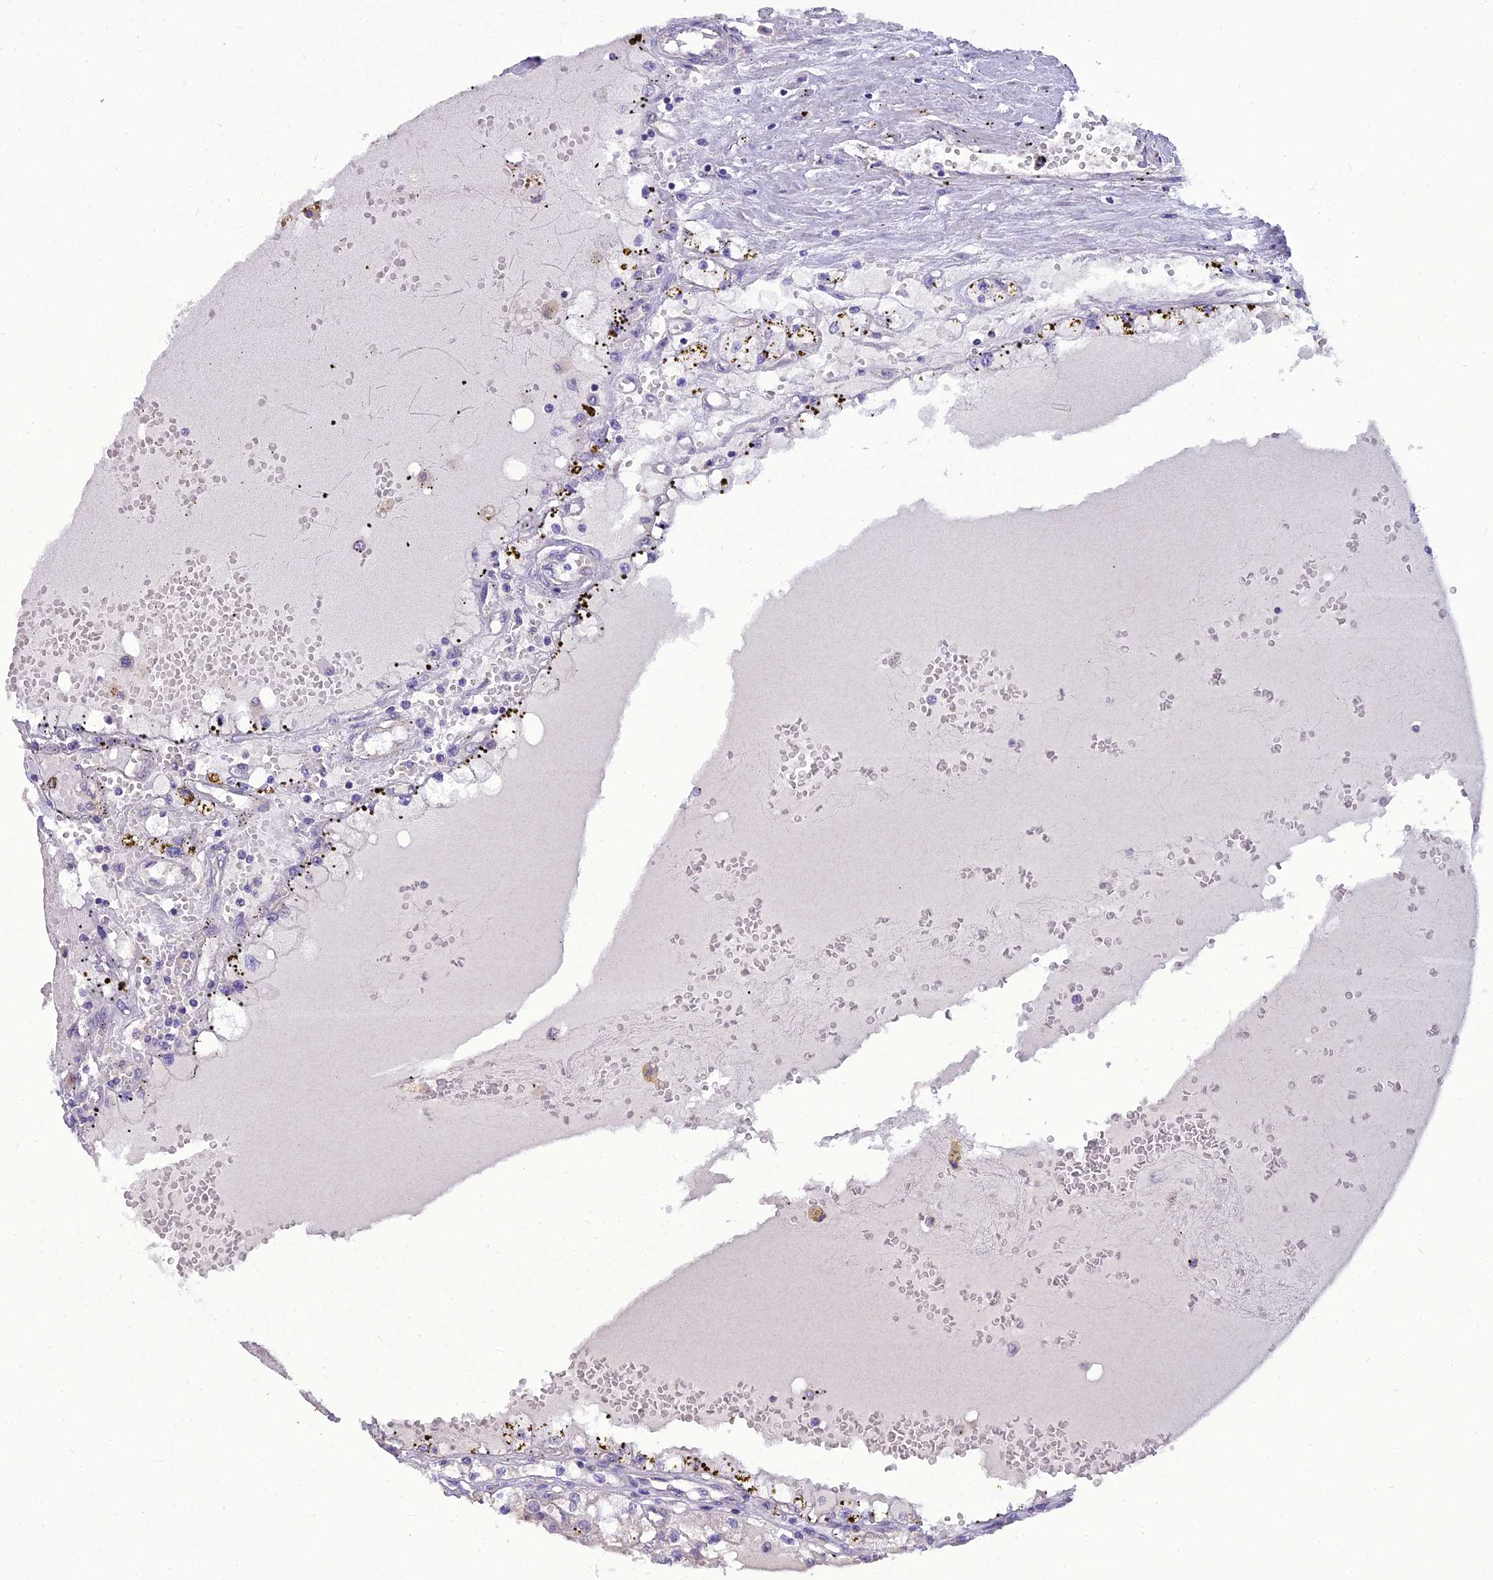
{"staining": {"intensity": "negative", "quantity": "none", "location": "none"}, "tissue": "renal cancer", "cell_type": "Tumor cells", "image_type": "cancer", "snomed": [{"axis": "morphology", "description": "Adenocarcinoma, NOS"}, {"axis": "topography", "description": "Kidney"}], "caption": "Renal cancer was stained to show a protein in brown. There is no significant staining in tumor cells. (DAB (3,3'-diaminobenzidine) immunohistochemistry visualized using brightfield microscopy, high magnification).", "gene": "GOLPH3", "patient": {"sex": "male", "age": 56}}